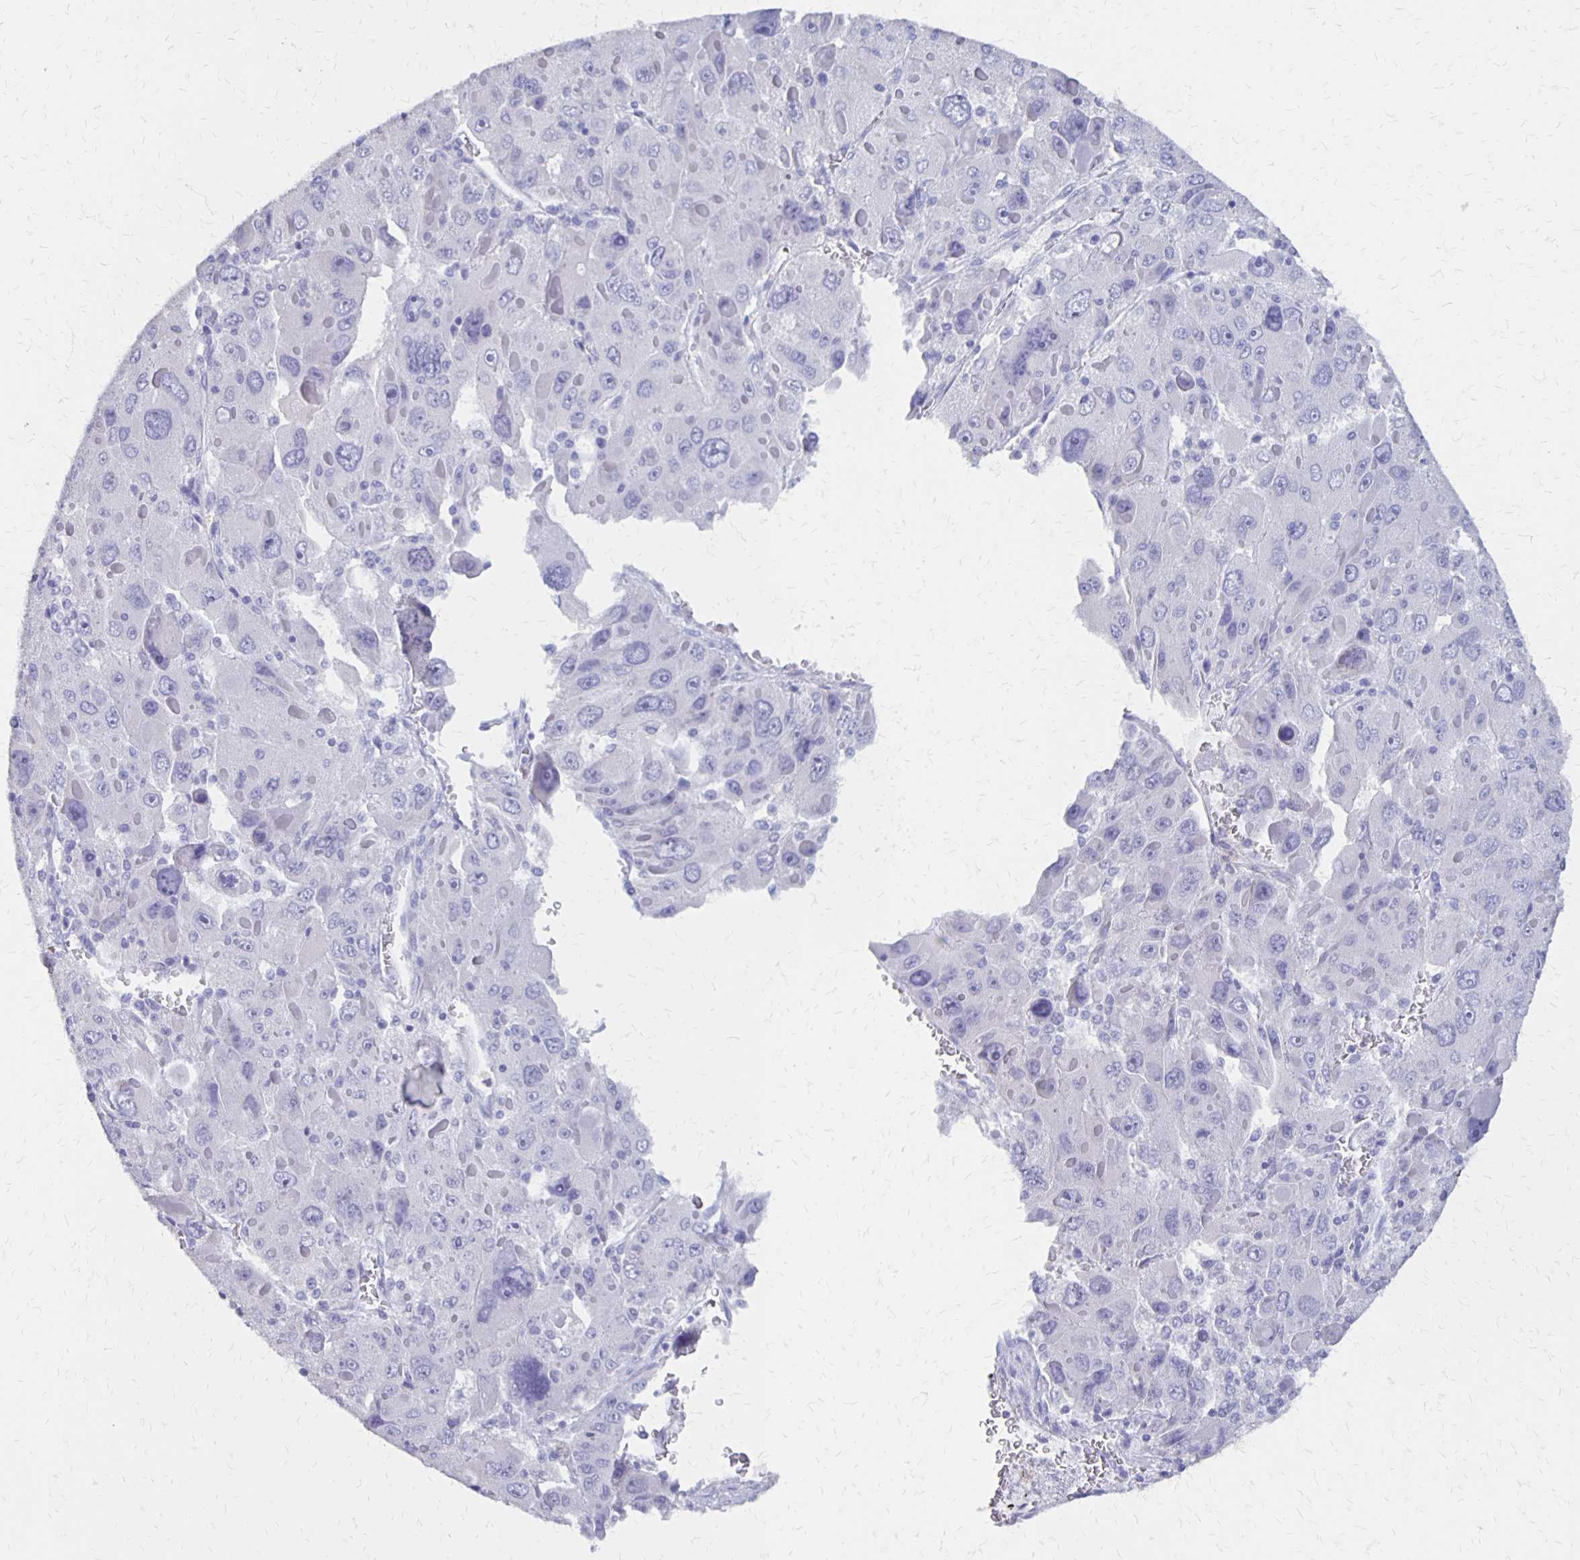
{"staining": {"intensity": "negative", "quantity": "none", "location": "none"}, "tissue": "liver cancer", "cell_type": "Tumor cells", "image_type": "cancer", "snomed": [{"axis": "morphology", "description": "Carcinoma, Hepatocellular, NOS"}, {"axis": "topography", "description": "Liver"}], "caption": "DAB (3,3'-diaminobenzidine) immunohistochemical staining of human liver hepatocellular carcinoma reveals no significant staining in tumor cells.", "gene": "SEPTIN5", "patient": {"sex": "female", "age": 41}}